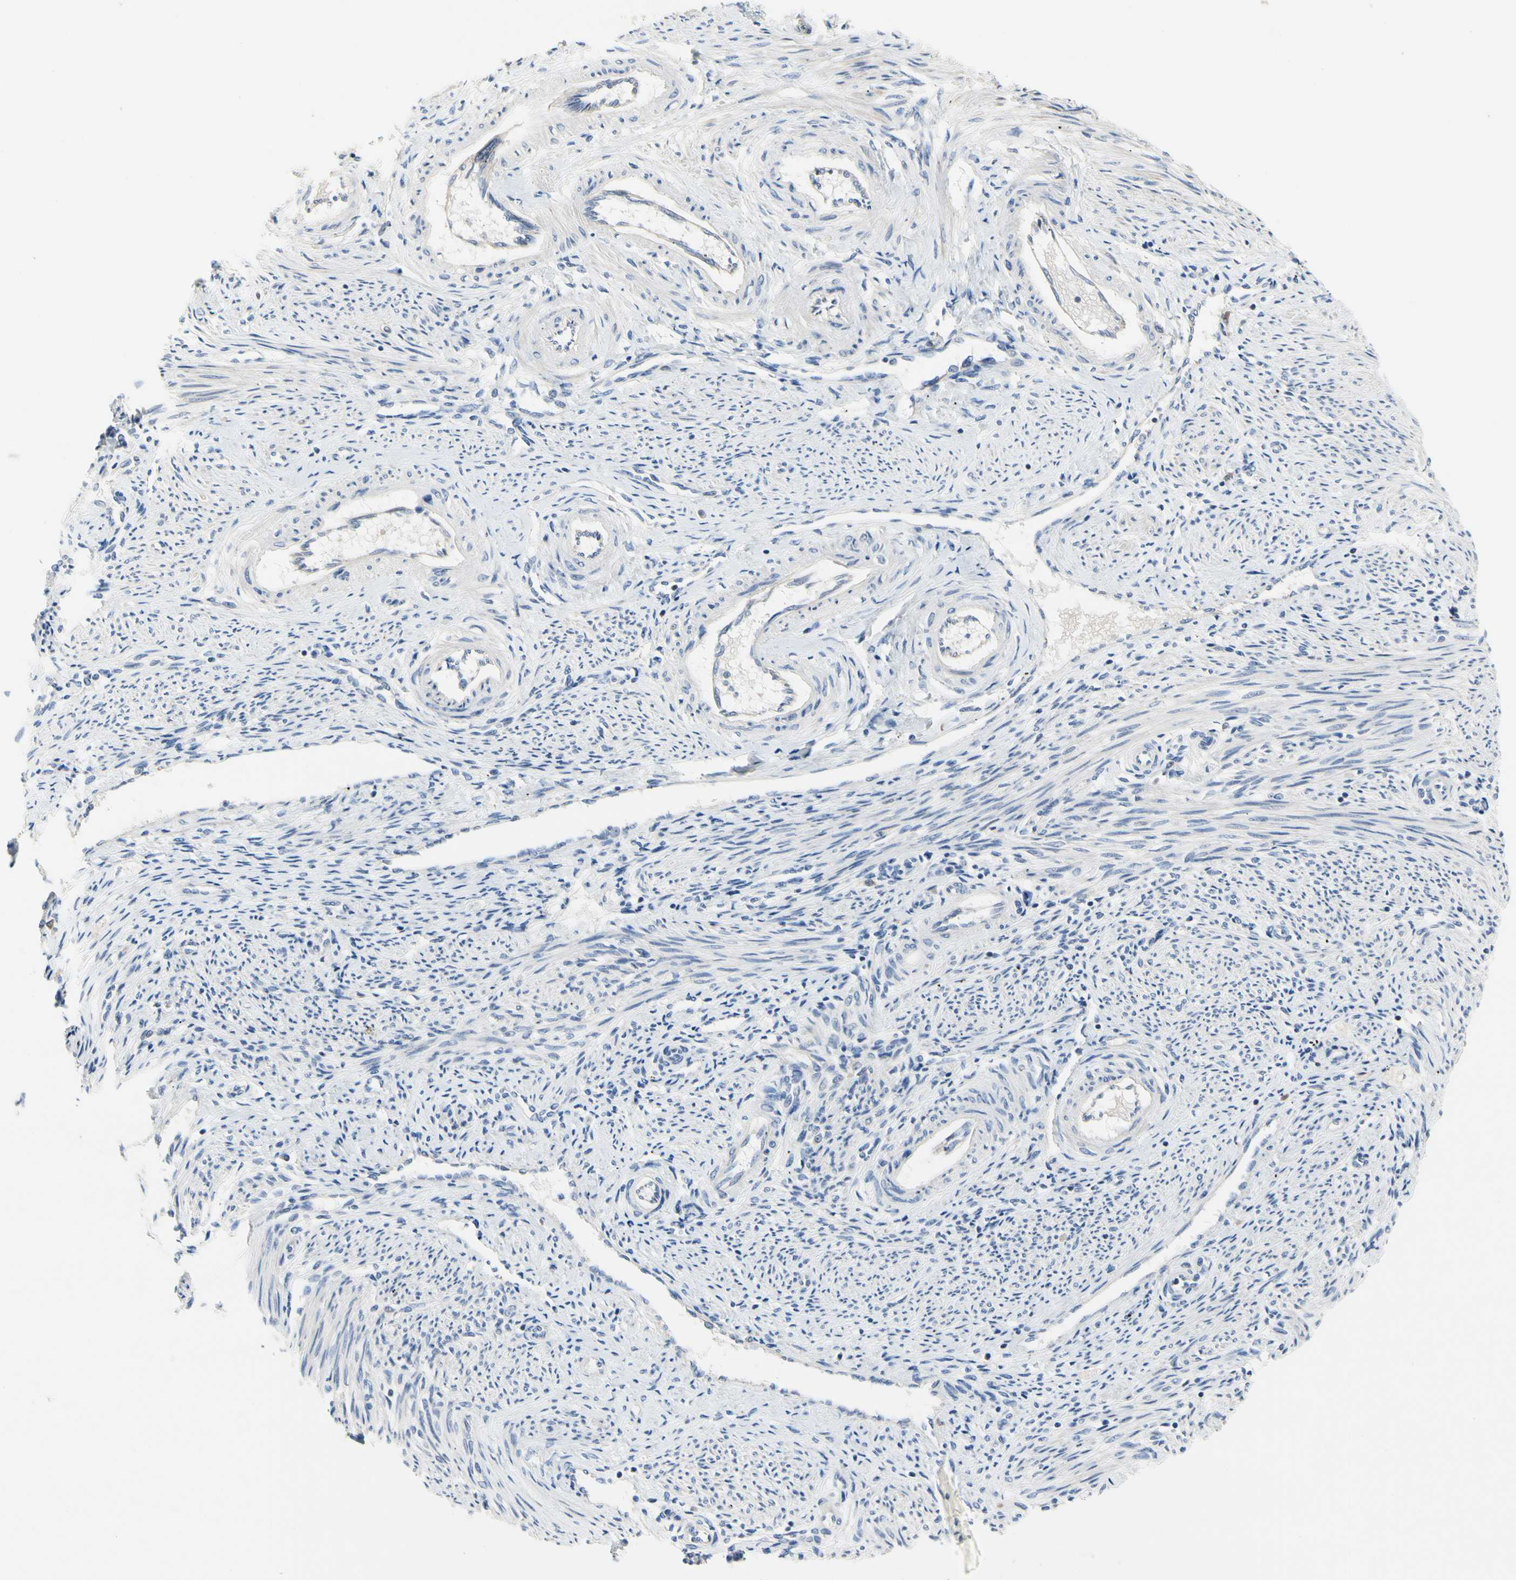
{"staining": {"intensity": "weak", "quantity": "<25%", "location": "cytoplasmic/membranous"}, "tissue": "endometrium", "cell_type": "Cells in endometrial stroma", "image_type": "normal", "snomed": [{"axis": "morphology", "description": "Normal tissue, NOS"}, {"axis": "topography", "description": "Endometrium"}], "caption": "DAB immunohistochemical staining of normal human endometrium exhibits no significant positivity in cells in endometrial stroma.", "gene": "ECRG4", "patient": {"sex": "female", "age": 42}}